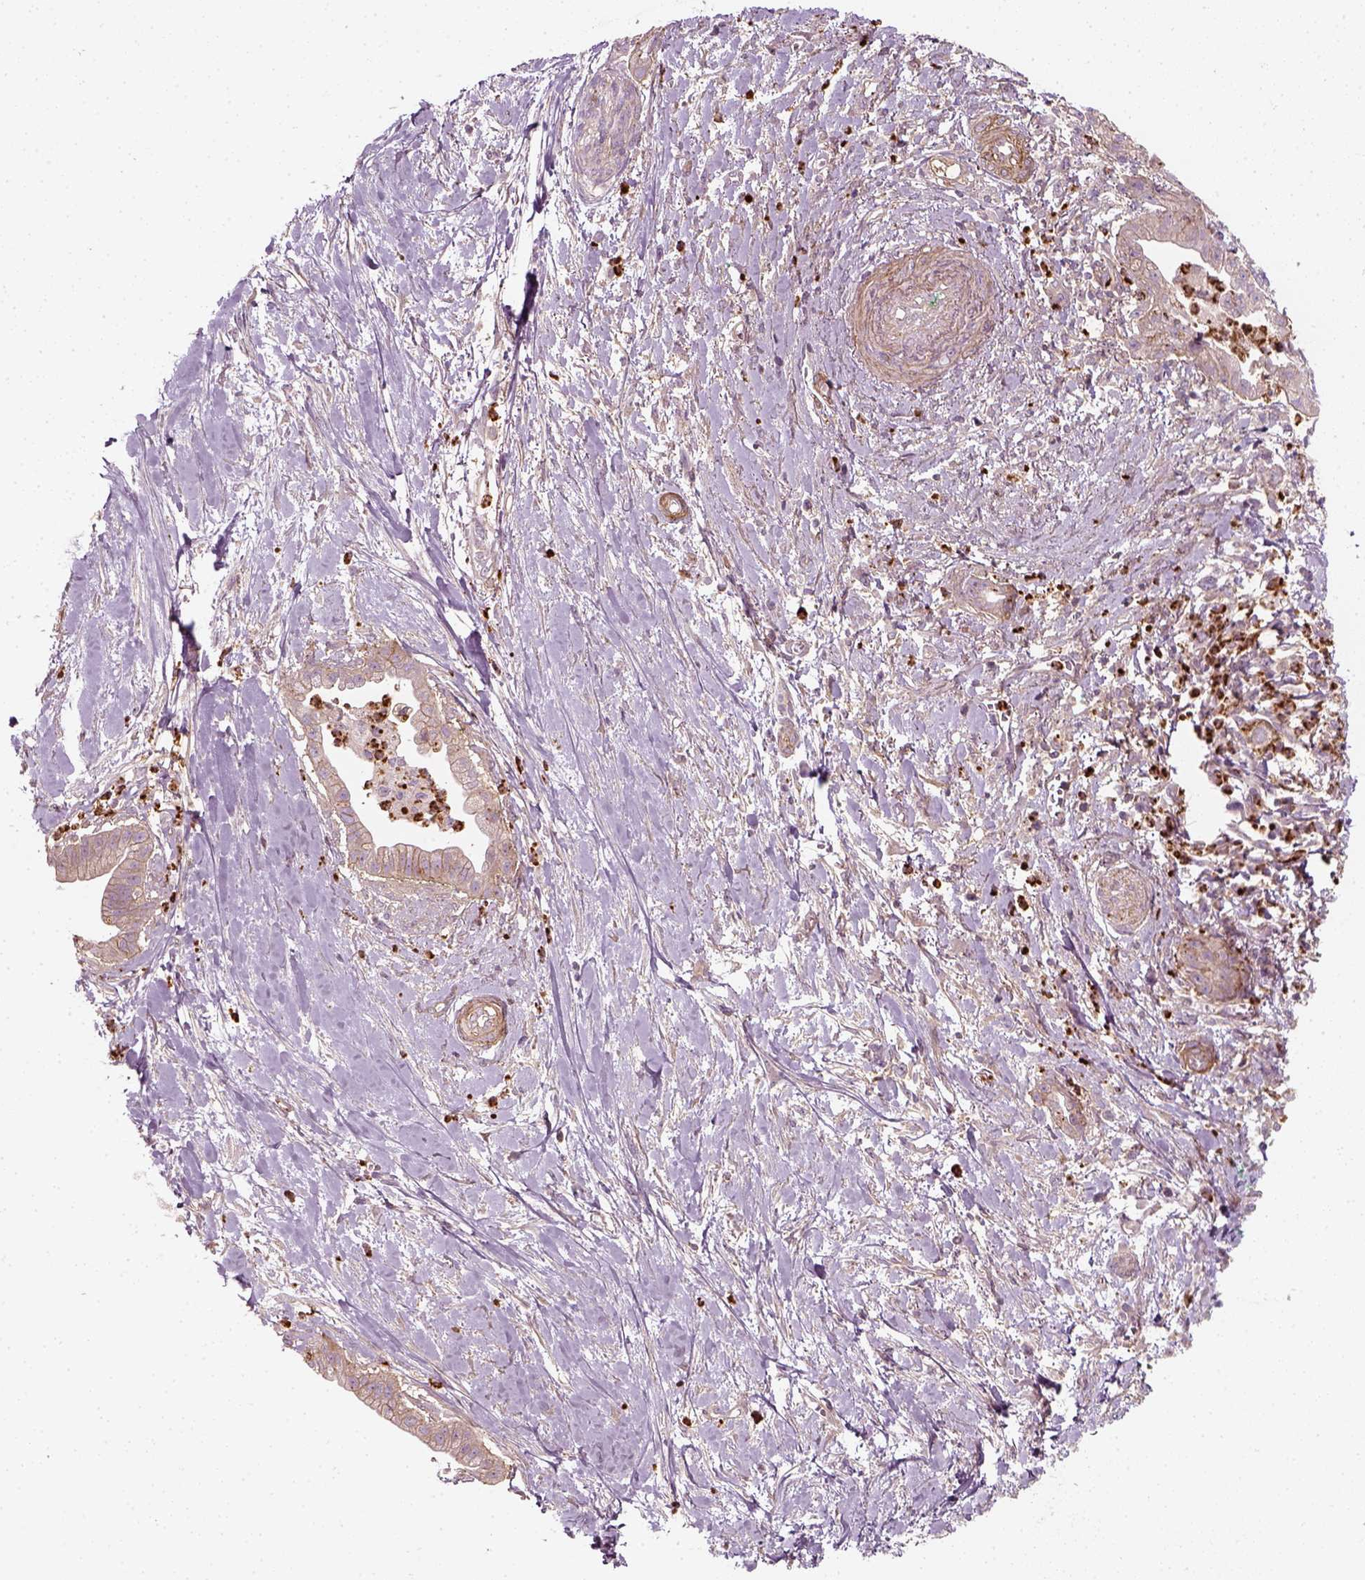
{"staining": {"intensity": "weak", "quantity": ">75%", "location": "cytoplasmic/membranous"}, "tissue": "pancreatic cancer", "cell_type": "Tumor cells", "image_type": "cancer", "snomed": [{"axis": "morphology", "description": "Normal tissue, NOS"}, {"axis": "morphology", "description": "Adenocarcinoma, NOS"}, {"axis": "topography", "description": "Lymph node"}, {"axis": "topography", "description": "Pancreas"}], "caption": "IHC histopathology image of human pancreatic cancer (adenocarcinoma) stained for a protein (brown), which demonstrates low levels of weak cytoplasmic/membranous positivity in approximately >75% of tumor cells.", "gene": "NPTN", "patient": {"sex": "female", "age": 58}}